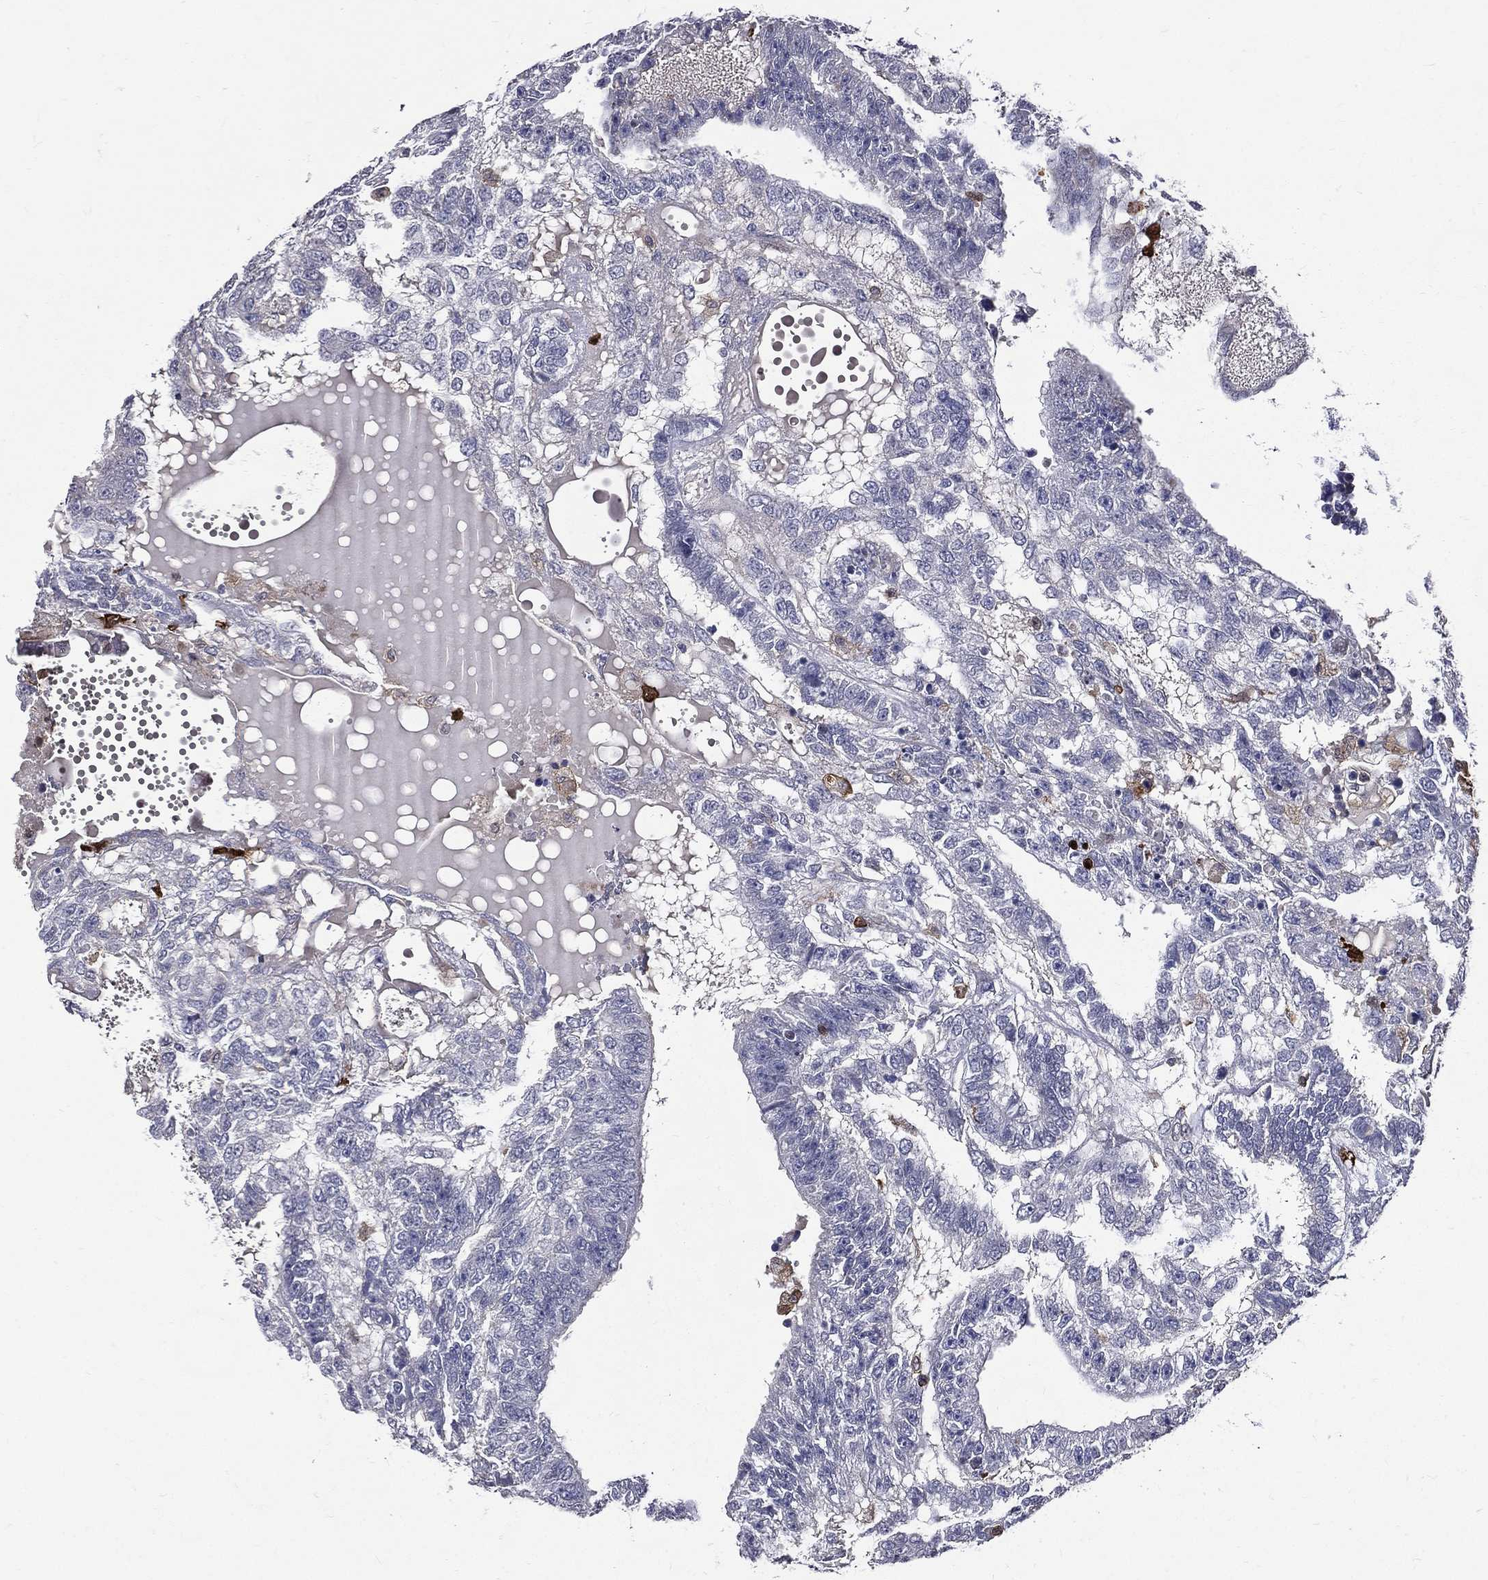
{"staining": {"intensity": "negative", "quantity": "none", "location": "none"}, "tissue": "testis cancer", "cell_type": "Tumor cells", "image_type": "cancer", "snomed": [{"axis": "morphology", "description": "Seminoma, NOS"}, {"axis": "morphology", "description": "Carcinoma, Embryonal, NOS"}, {"axis": "topography", "description": "Testis"}], "caption": "A histopathology image of seminoma (testis) stained for a protein shows no brown staining in tumor cells.", "gene": "GPR171", "patient": {"sex": "male", "age": 41}}